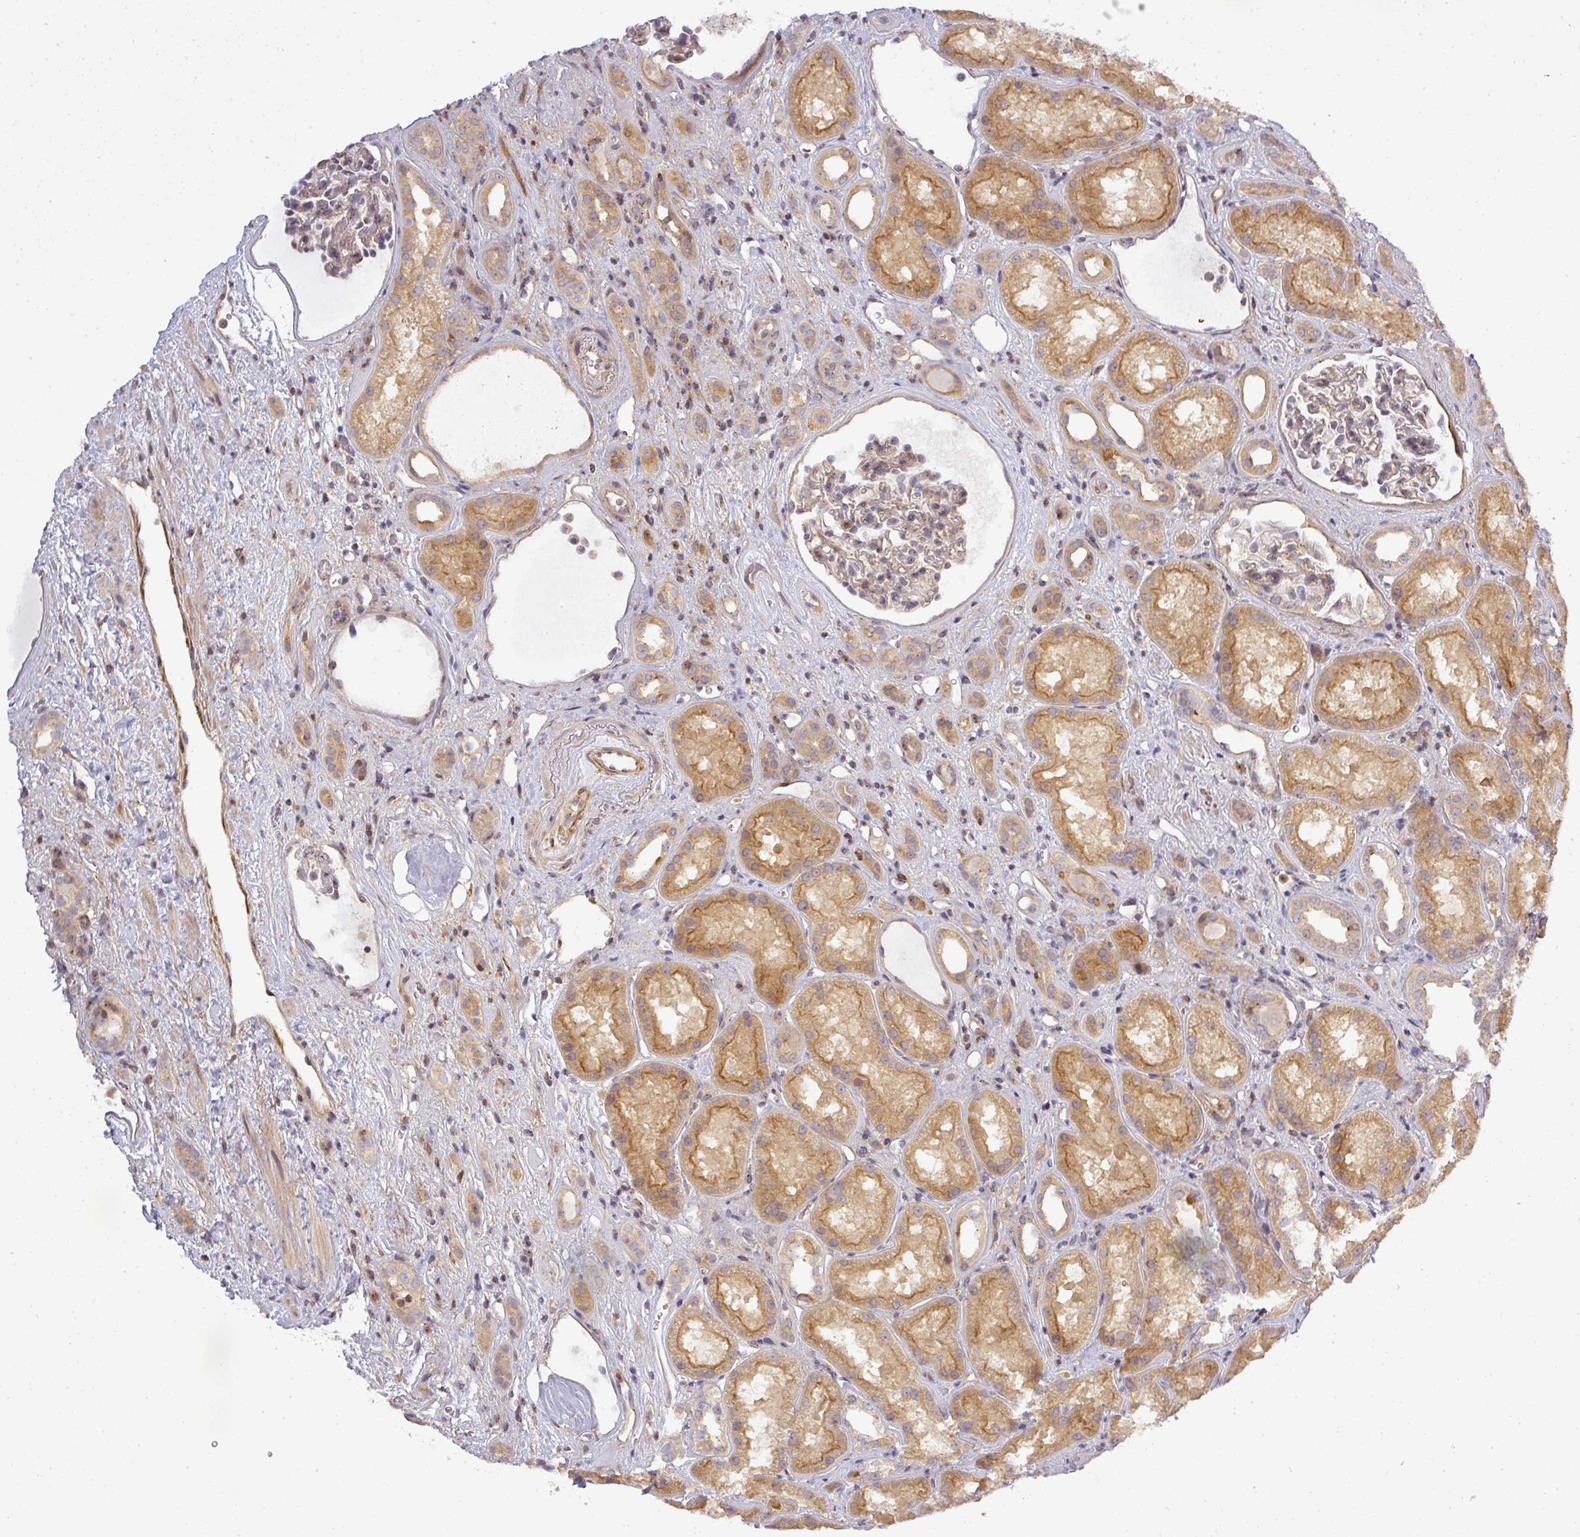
{"staining": {"intensity": "weak", "quantity": "<25%", "location": "cytoplasmic/membranous"}, "tissue": "kidney", "cell_type": "Cells in glomeruli", "image_type": "normal", "snomed": [{"axis": "morphology", "description": "Normal tissue, NOS"}, {"axis": "topography", "description": "Kidney"}], "caption": "Cells in glomeruli are negative for protein expression in unremarkable human kidney. (Brightfield microscopy of DAB immunohistochemistry (IHC) at high magnification).", "gene": "NIN", "patient": {"sex": "male", "age": 61}}